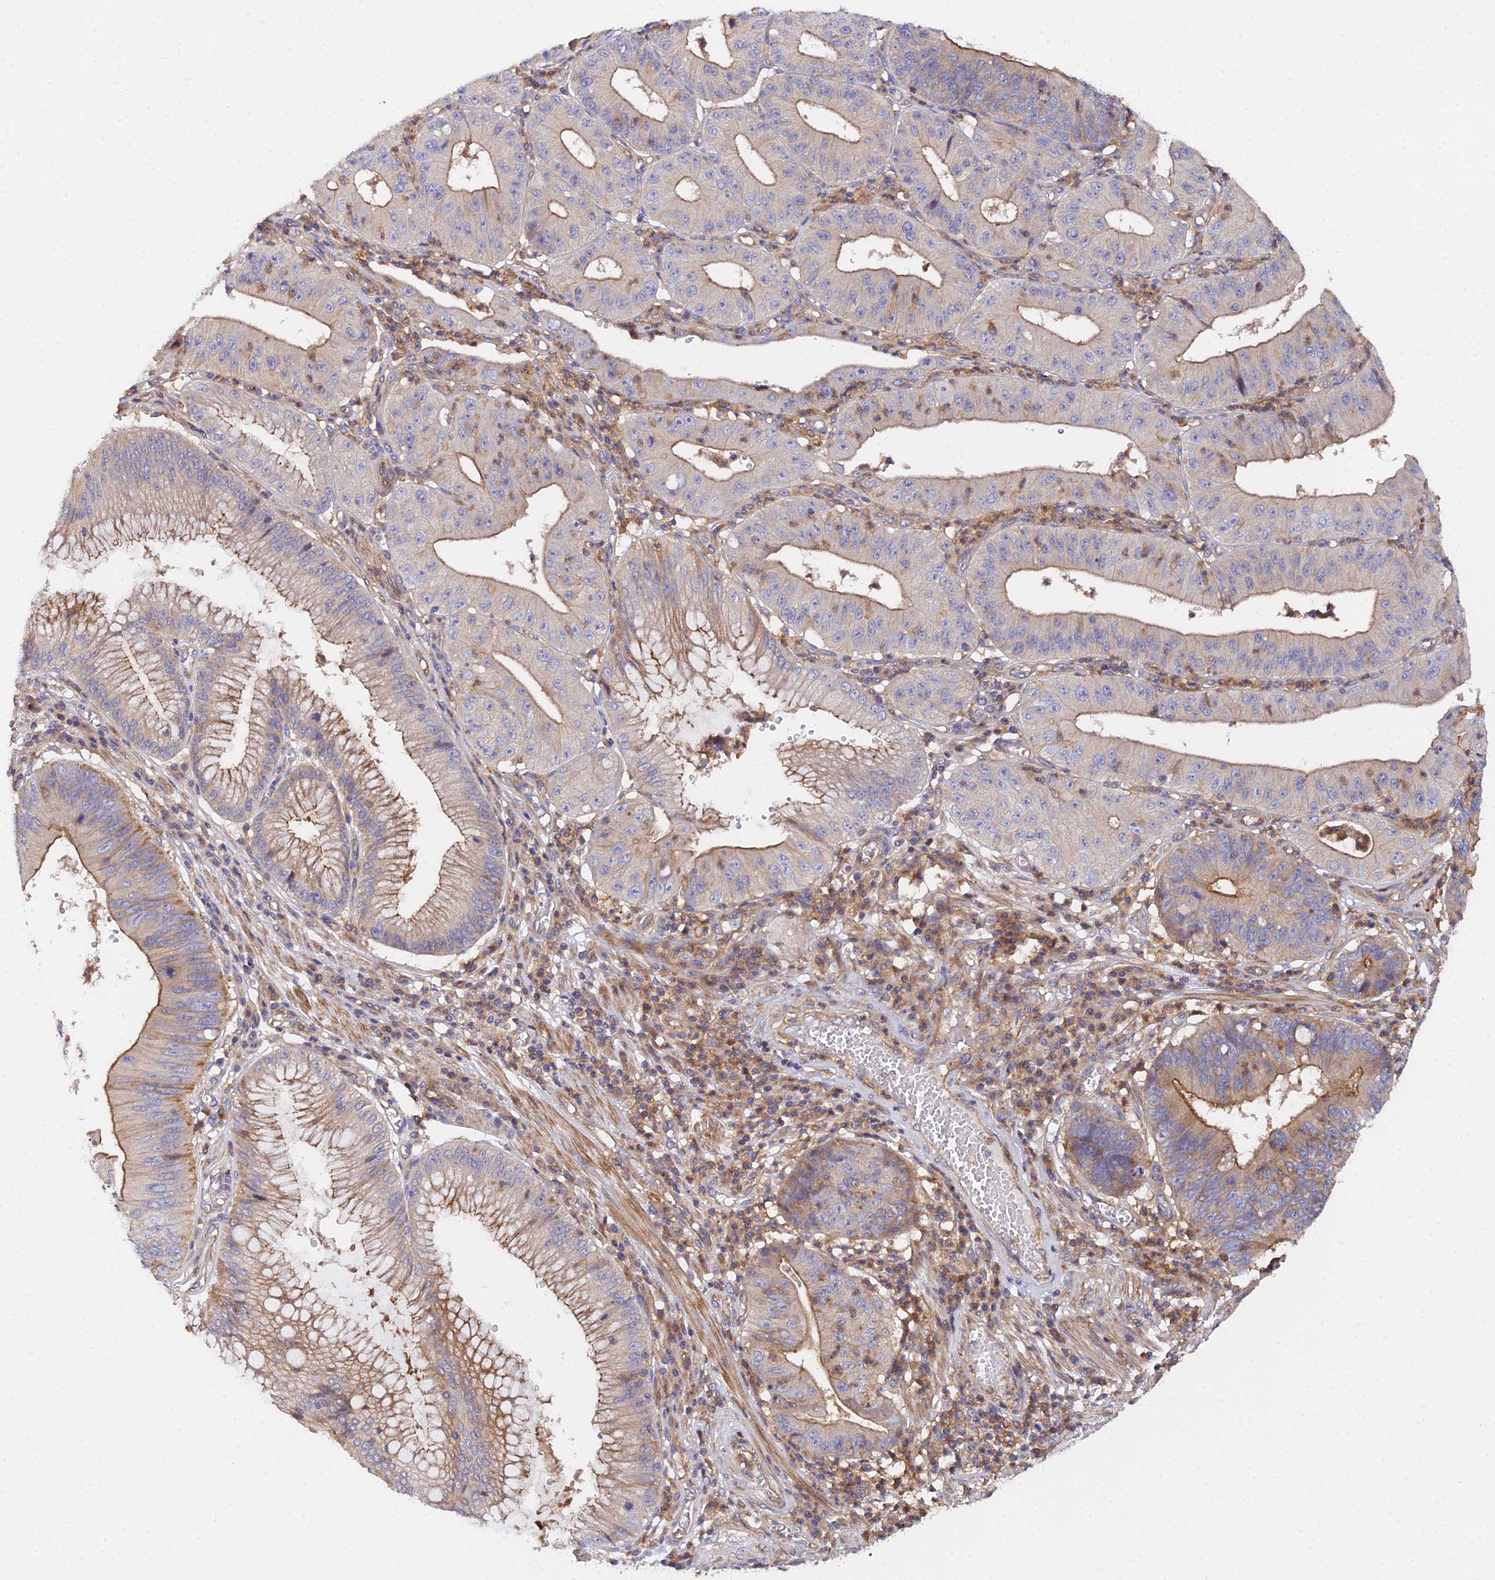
{"staining": {"intensity": "moderate", "quantity": "25%-75%", "location": "cytoplasmic/membranous"}, "tissue": "stomach cancer", "cell_type": "Tumor cells", "image_type": "cancer", "snomed": [{"axis": "morphology", "description": "Adenocarcinoma, NOS"}, {"axis": "topography", "description": "Stomach"}], "caption": "The image exhibits staining of stomach cancer (adenocarcinoma), revealing moderate cytoplasmic/membranous protein positivity (brown color) within tumor cells. Using DAB (brown) and hematoxylin (blue) stains, captured at high magnification using brightfield microscopy.", "gene": "GNG5B", "patient": {"sex": "male", "age": 59}}